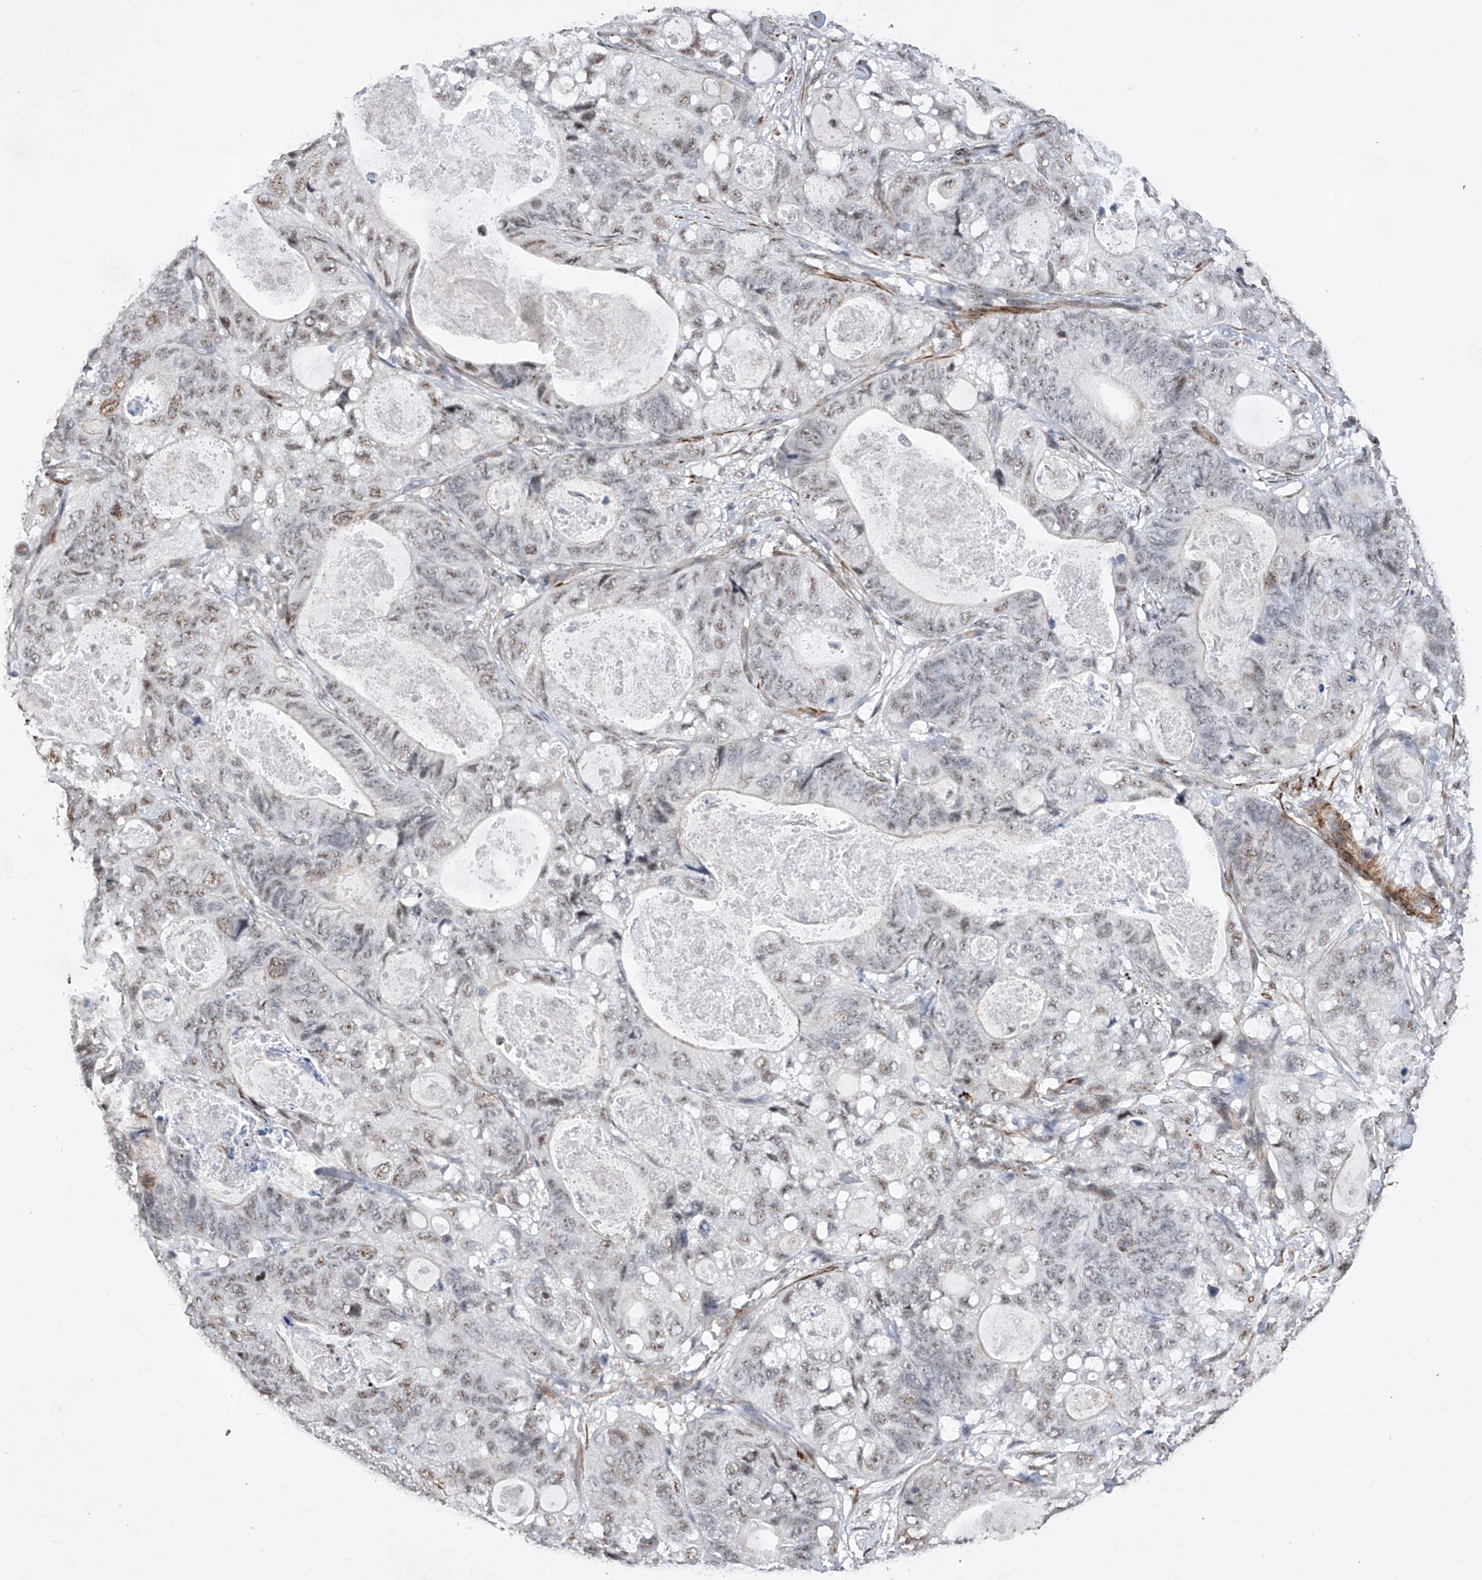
{"staining": {"intensity": "weak", "quantity": "<25%", "location": "nuclear"}, "tissue": "stomach cancer", "cell_type": "Tumor cells", "image_type": "cancer", "snomed": [{"axis": "morphology", "description": "Normal tissue, NOS"}, {"axis": "morphology", "description": "Adenocarcinoma, NOS"}, {"axis": "topography", "description": "Stomach"}], "caption": "IHC of stomach cancer (adenocarcinoma) demonstrates no staining in tumor cells.", "gene": "NFATC4", "patient": {"sex": "female", "age": 89}}